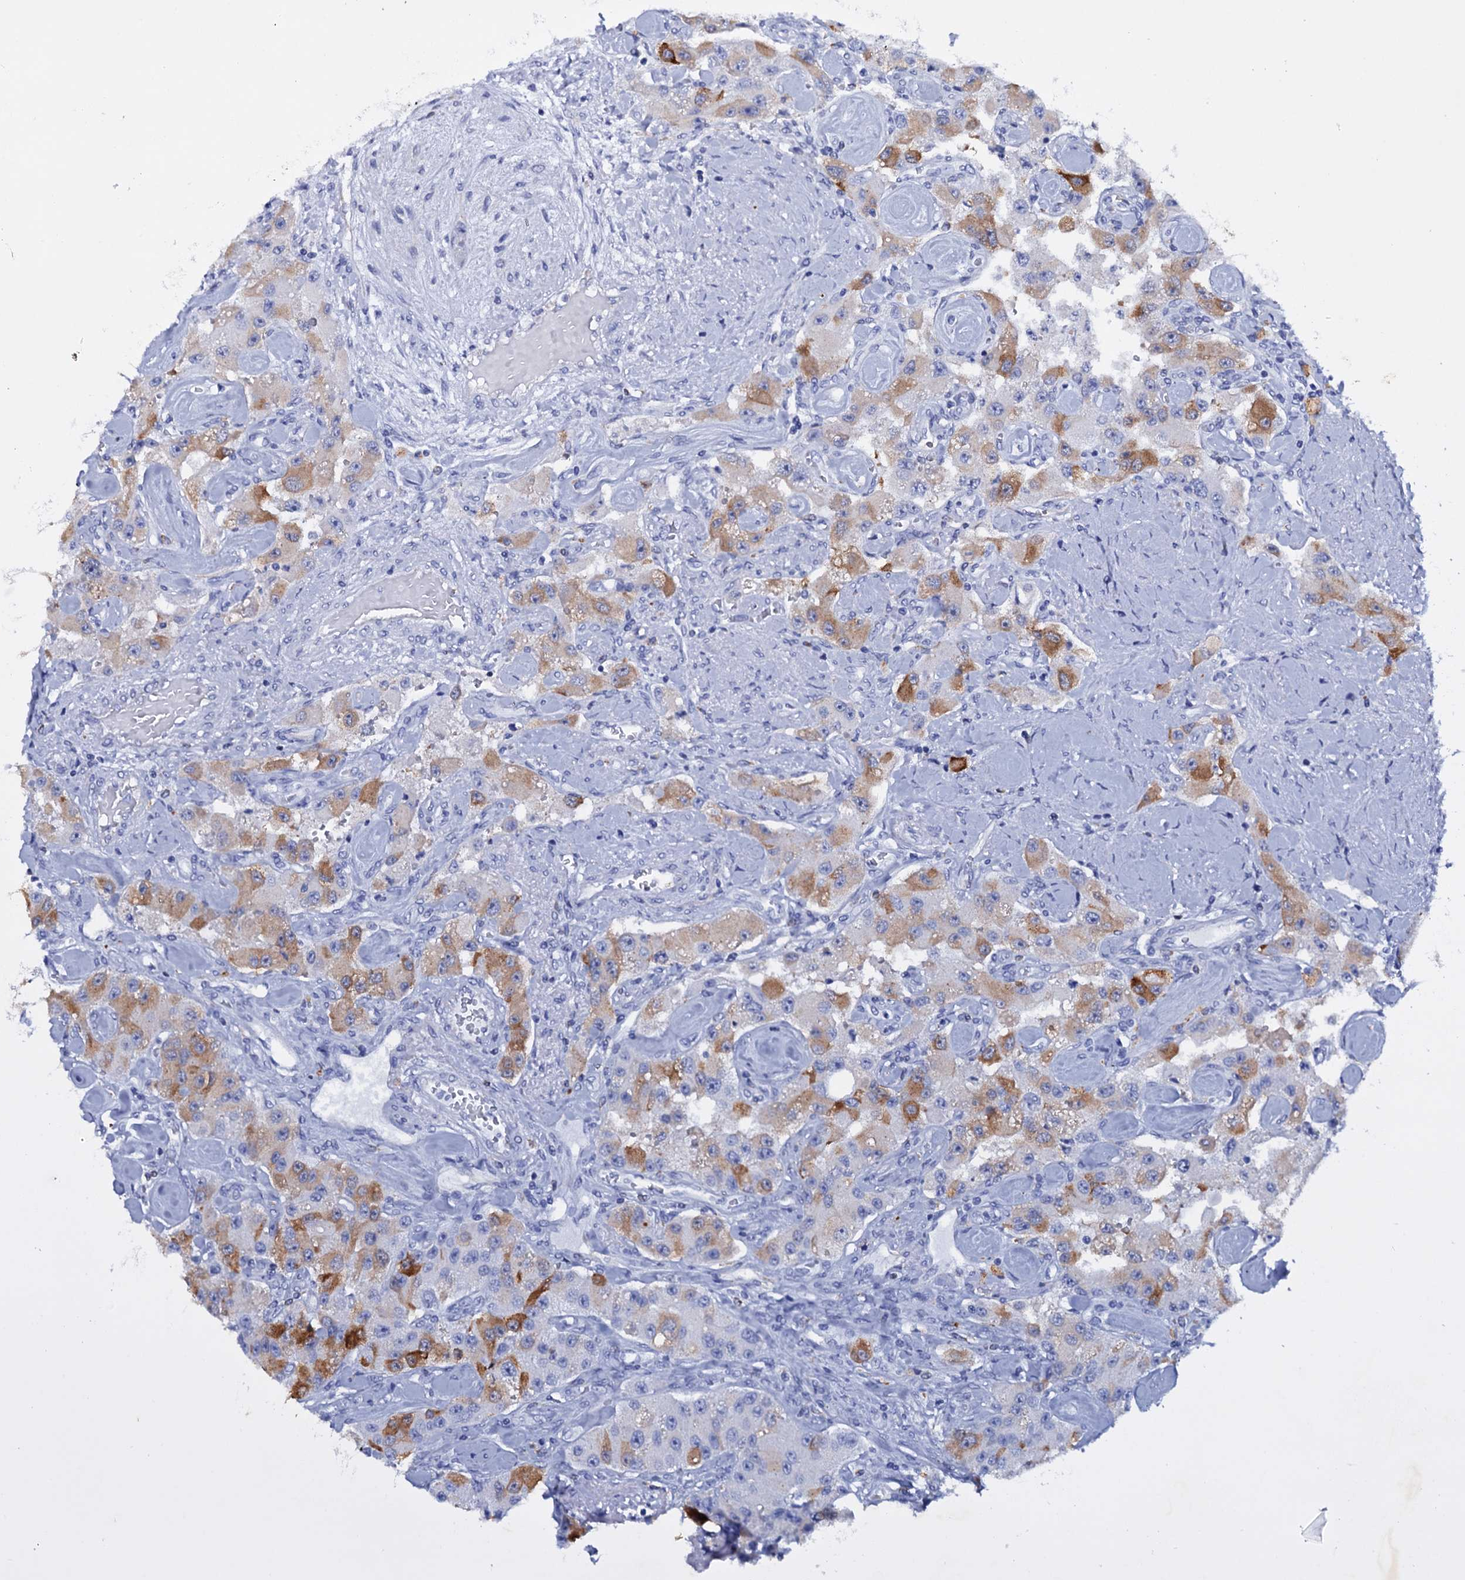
{"staining": {"intensity": "moderate", "quantity": "25%-75%", "location": "cytoplasmic/membranous"}, "tissue": "carcinoid", "cell_type": "Tumor cells", "image_type": "cancer", "snomed": [{"axis": "morphology", "description": "Carcinoid, malignant, NOS"}, {"axis": "topography", "description": "Pancreas"}], "caption": "Tumor cells display medium levels of moderate cytoplasmic/membranous staining in approximately 25%-75% of cells in malignant carcinoid.", "gene": "ITPRID2", "patient": {"sex": "male", "age": 41}}